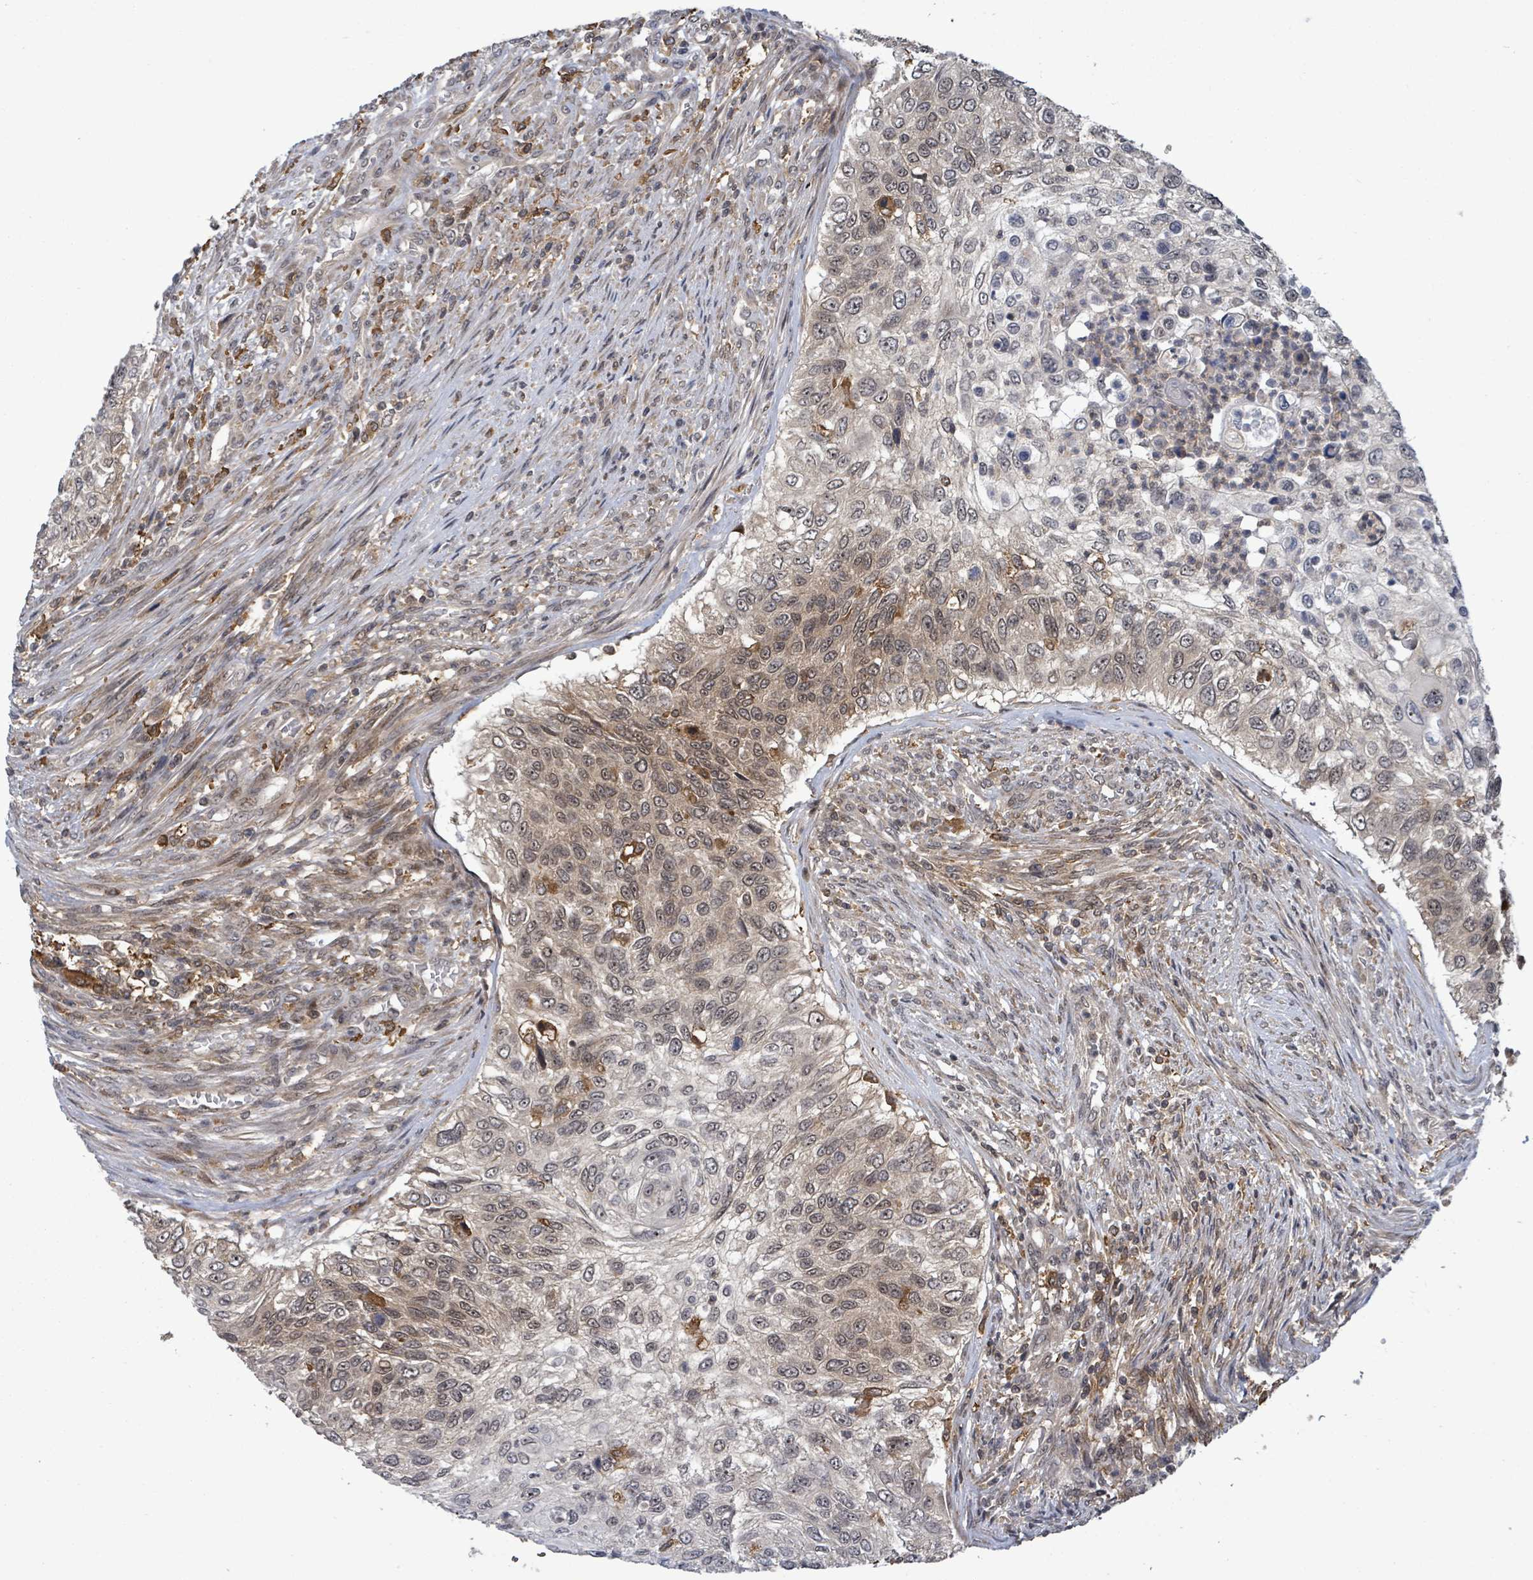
{"staining": {"intensity": "weak", "quantity": "25%-75%", "location": "cytoplasmic/membranous,nuclear"}, "tissue": "urothelial cancer", "cell_type": "Tumor cells", "image_type": "cancer", "snomed": [{"axis": "morphology", "description": "Urothelial carcinoma, High grade"}, {"axis": "topography", "description": "Urinary bladder"}], "caption": "Immunohistochemistry (IHC) photomicrograph of neoplastic tissue: human high-grade urothelial carcinoma stained using immunohistochemistry shows low levels of weak protein expression localized specifically in the cytoplasmic/membranous and nuclear of tumor cells, appearing as a cytoplasmic/membranous and nuclear brown color.", "gene": "FBXO6", "patient": {"sex": "female", "age": 60}}